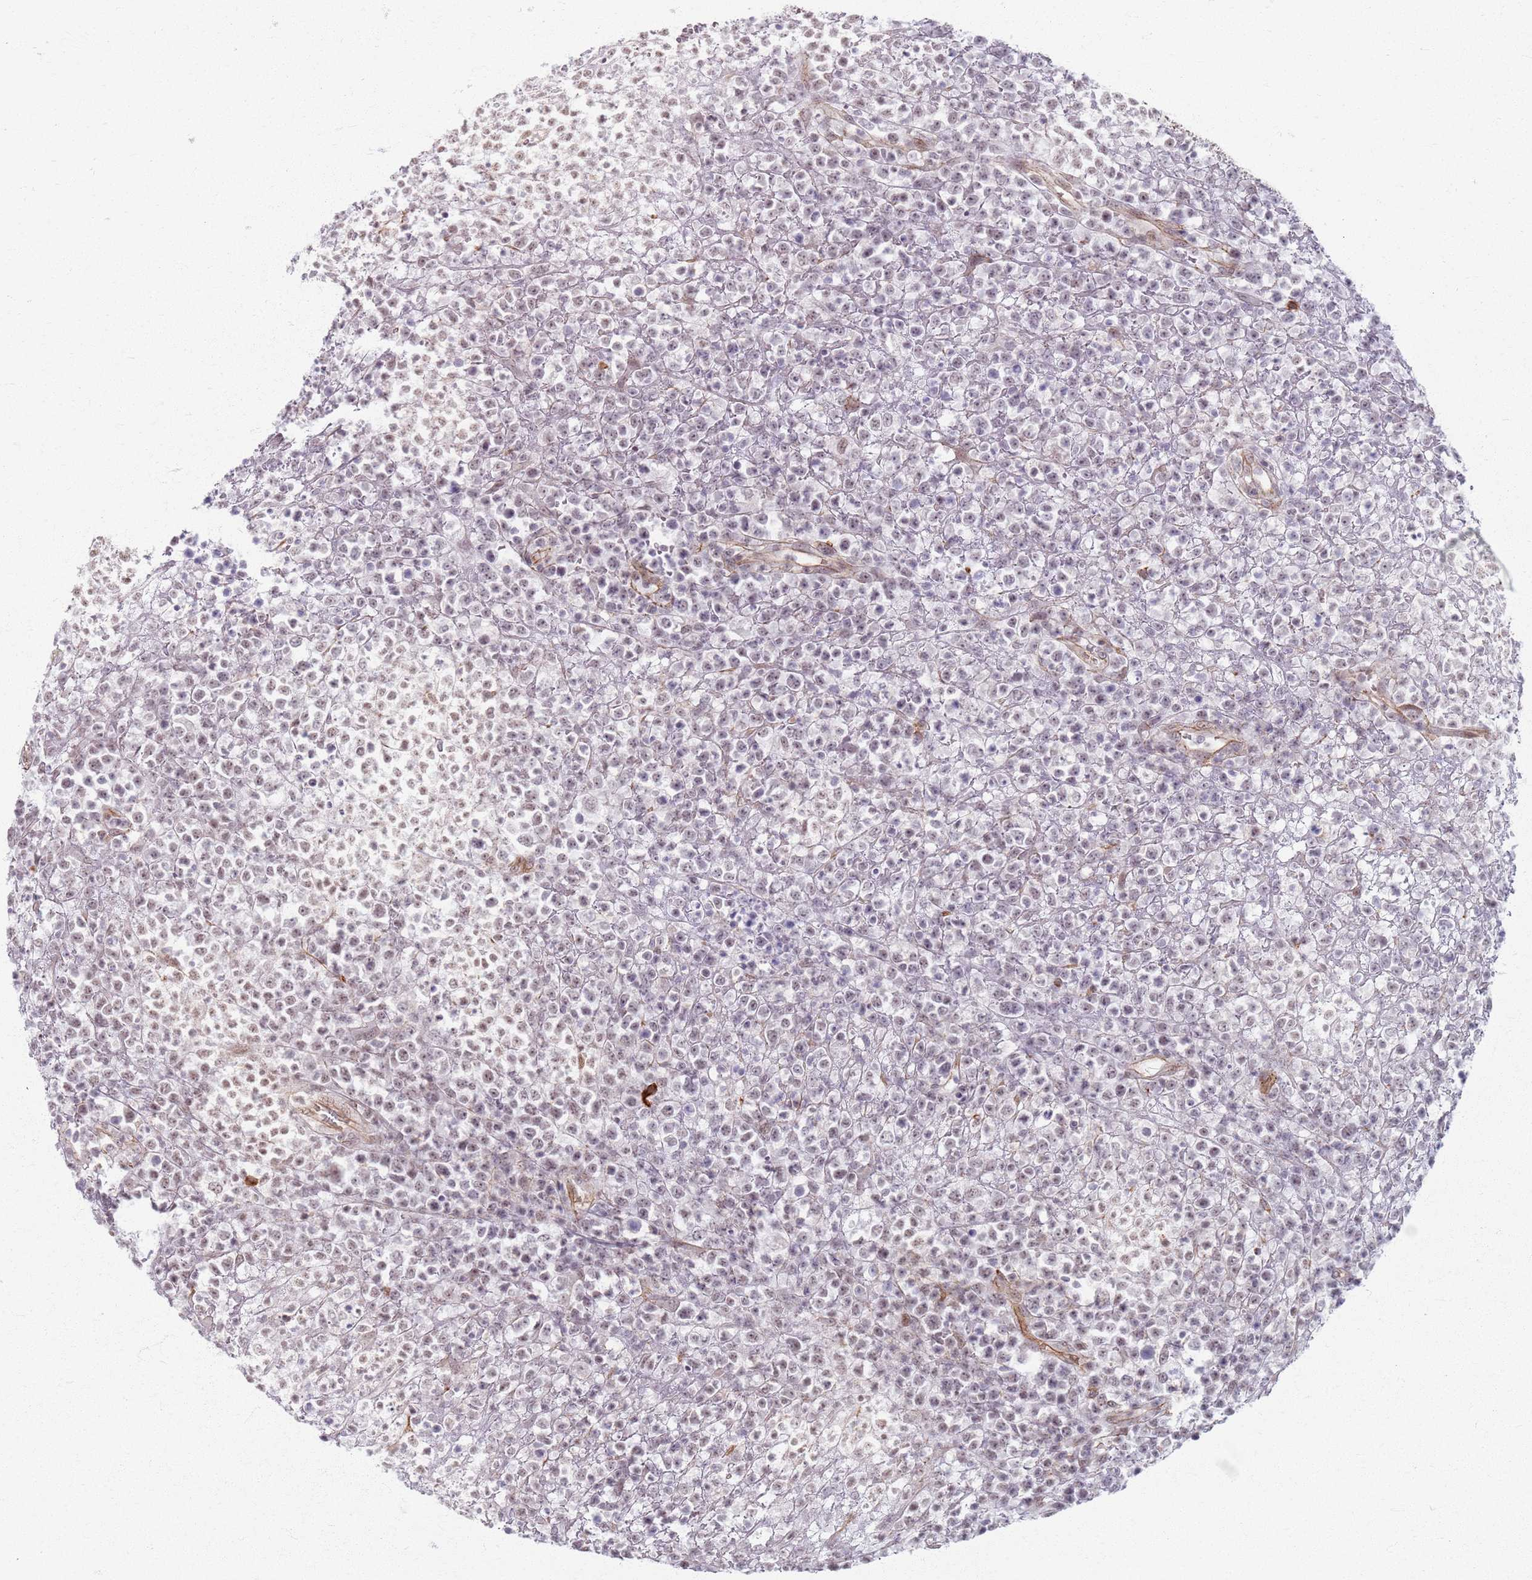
{"staining": {"intensity": "weak", "quantity": "25%-75%", "location": "nuclear"}, "tissue": "lymphoma", "cell_type": "Tumor cells", "image_type": "cancer", "snomed": [{"axis": "morphology", "description": "Malignant lymphoma, non-Hodgkin's type, High grade"}, {"axis": "topography", "description": "Colon"}], "caption": "An immunohistochemistry histopathology image of tumor tissue is shown. Protein staining in brown labels weak nuclear positivity in high-grade malignant lymphoma, non-Hodgkin's type within tumor cells.", "gene": "KCNA5", "patient": {"sex": "female", "age": 53}}